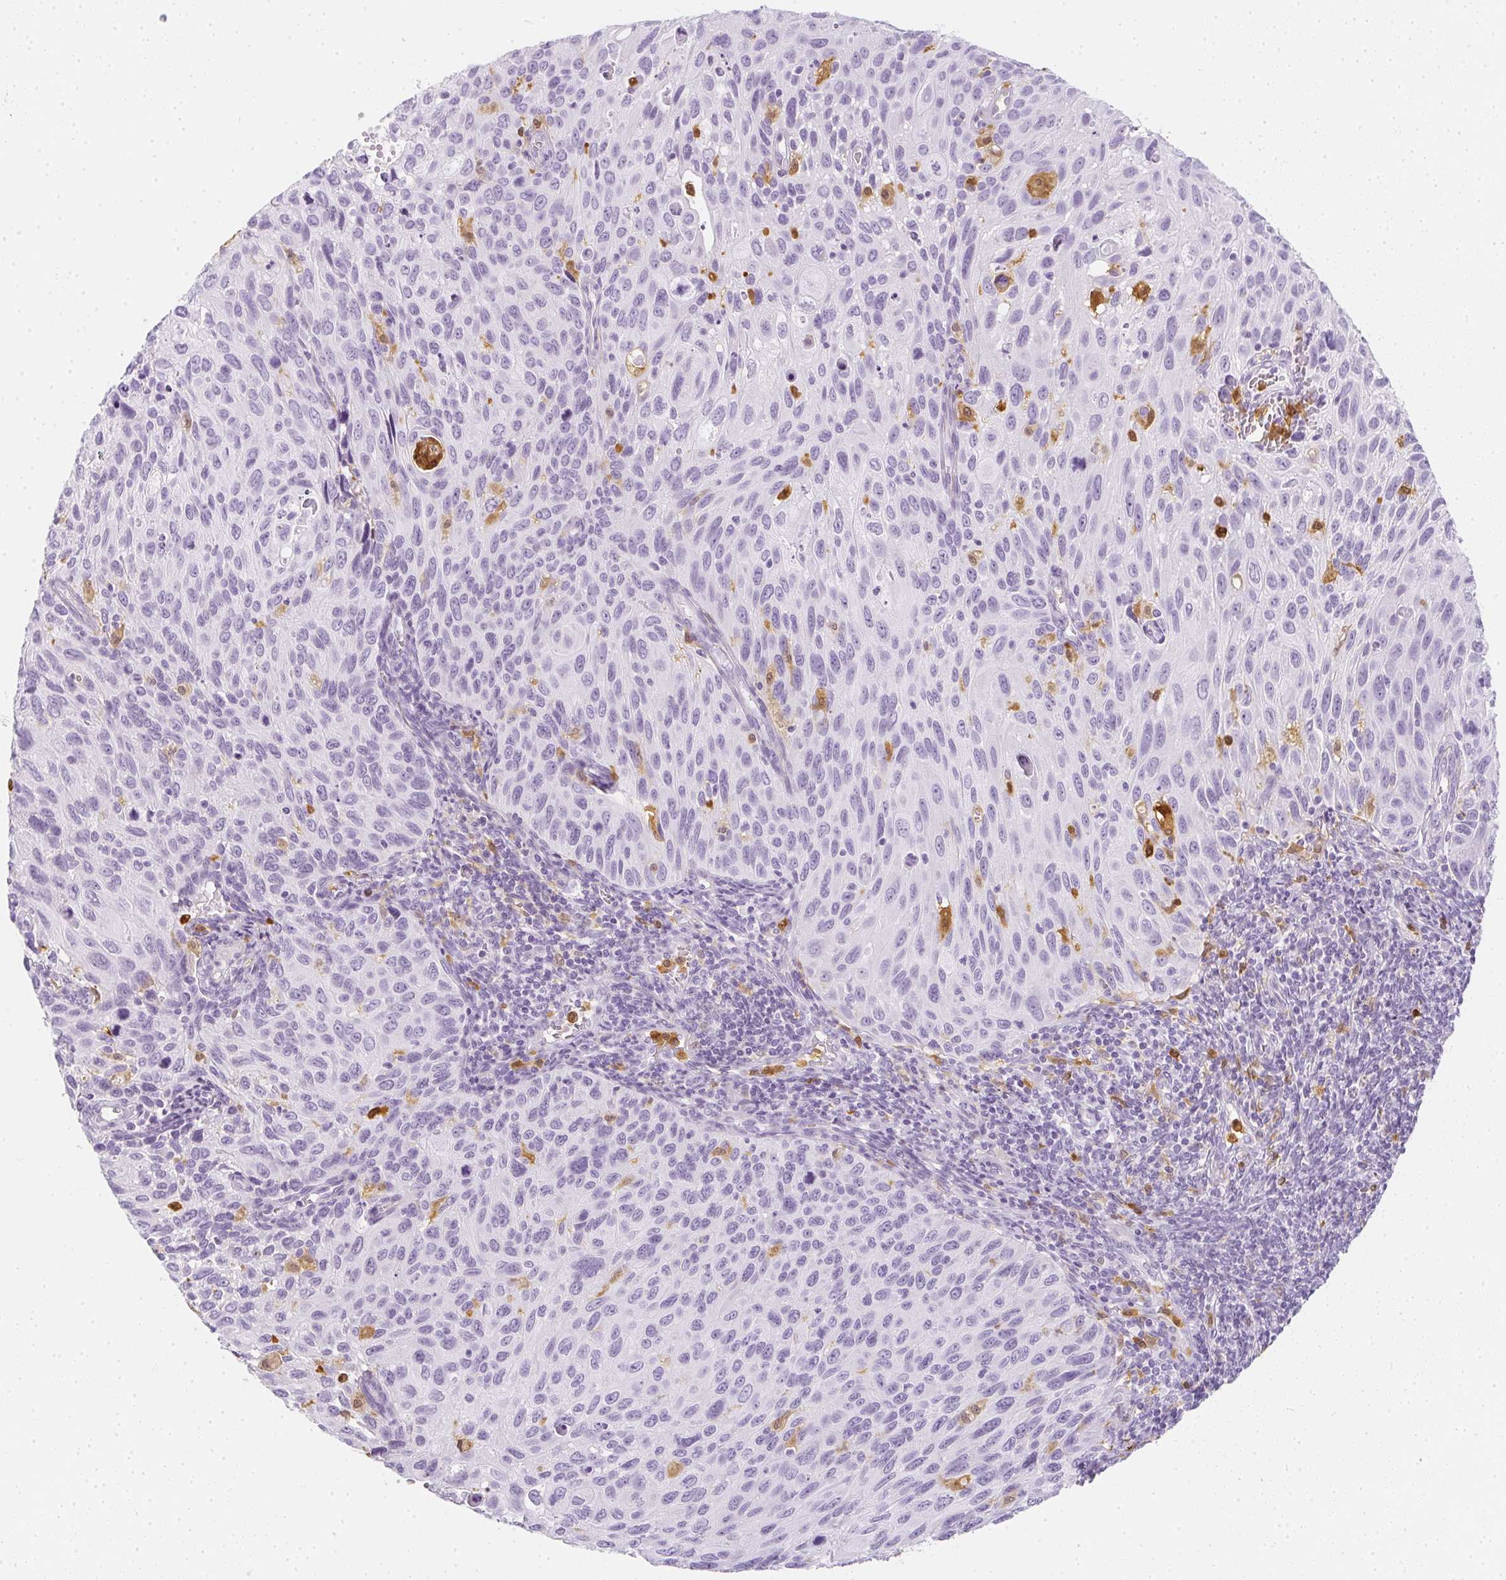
{"staining": {"intensity": "negative", "quantity": "none", "location": "none"}, "tissue": "cervical cancer", "cell_type": "Tumor cells", "image_type": "cancer", "snomed": [{"axis": "morphology", "description": "Squamous cell carcinoma, NOS"}, {"axis": "topography", "description": "Cervix"}], "caption": "An immunohistochemistry (IHC) image of squamous cell carcinoma (cervical) is shown. There is no staining in tumor cells of squamous cell carcinoma (cervical). (Brightfield microscopy of DAB (3,3'-diaminobenzidine) immunohistochemistry (IHC) at high magnification).", "gene": "HK3", "patient": {"sex": "female", "age": 70}}